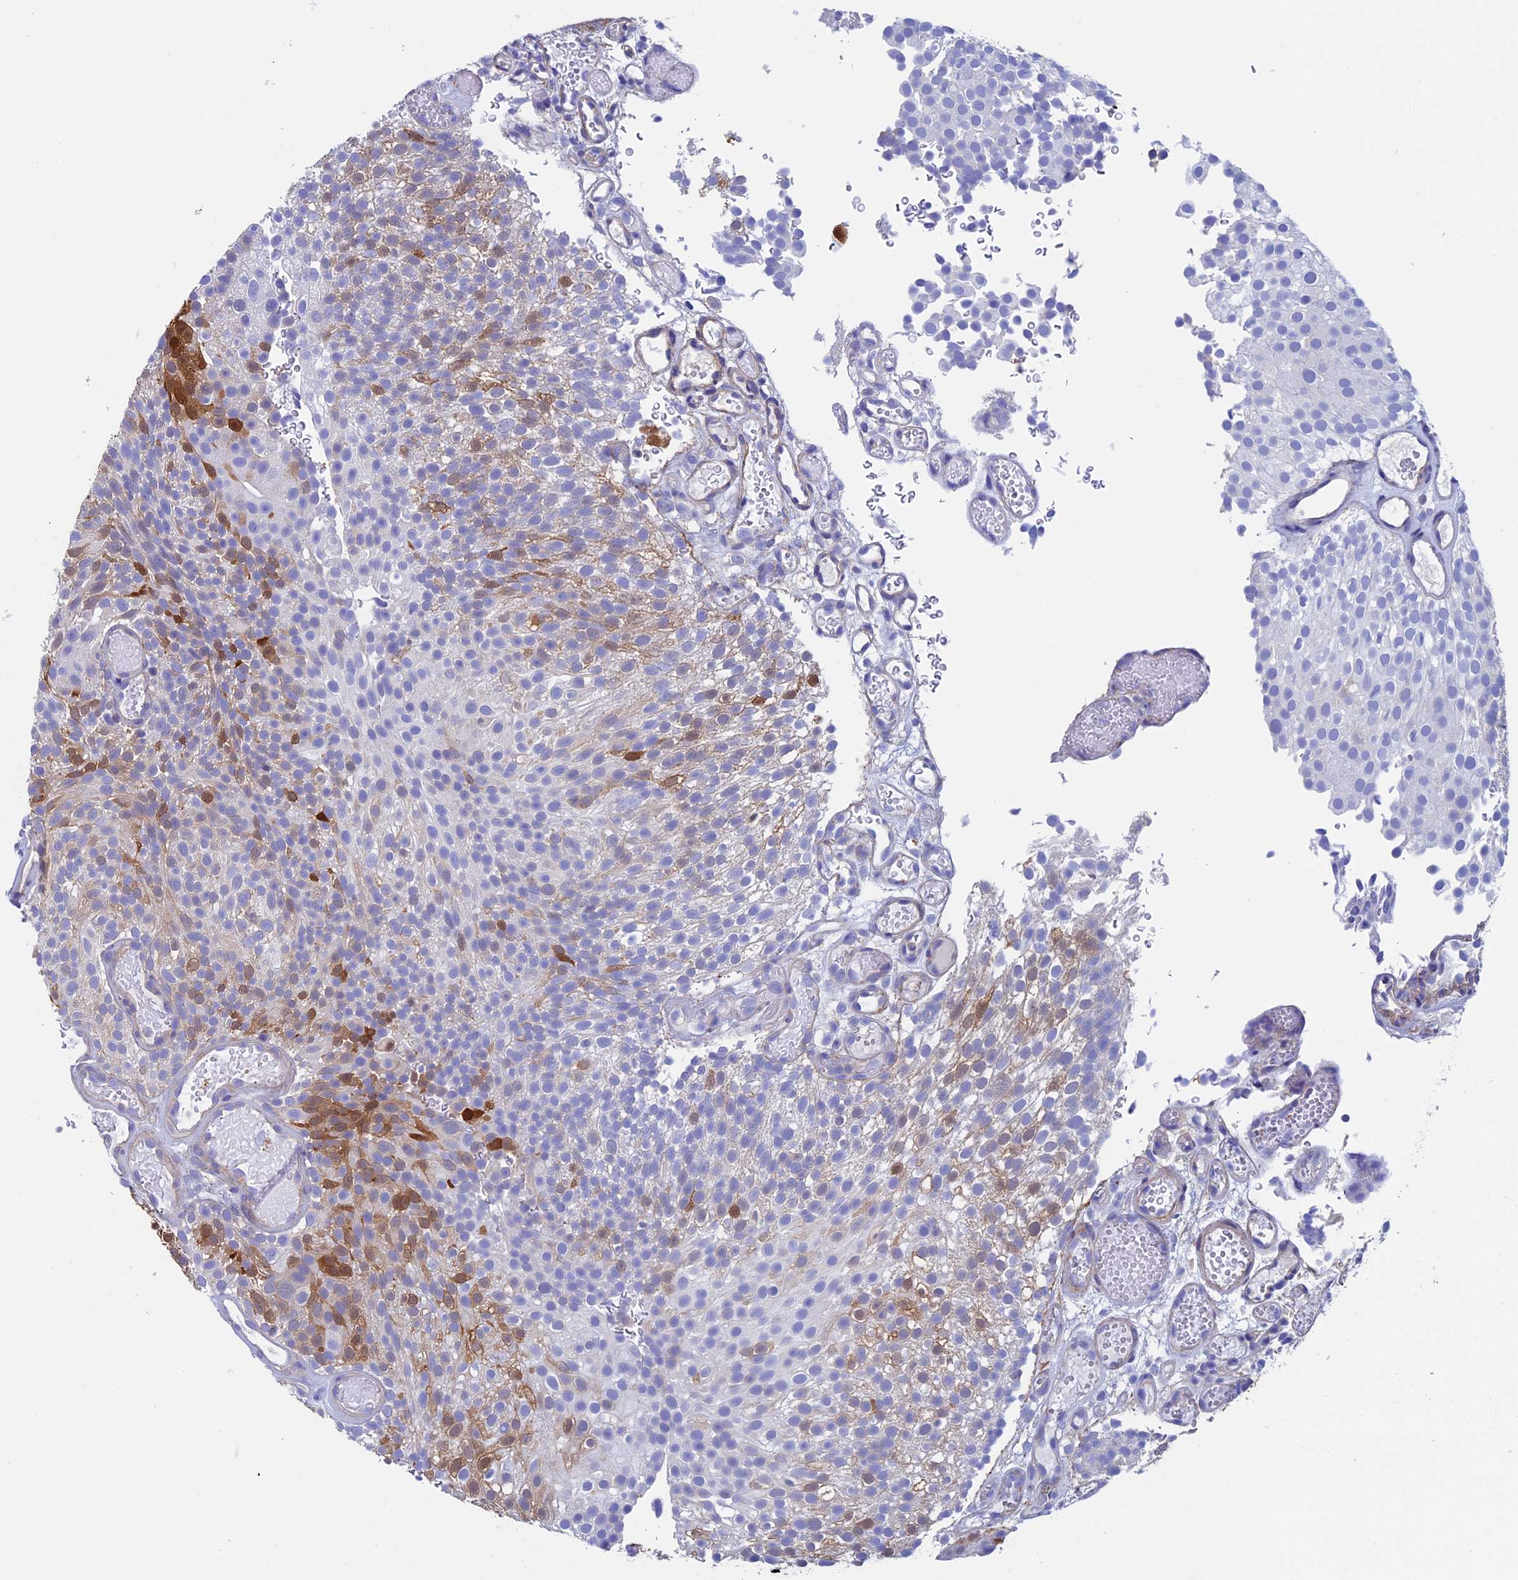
{"staining": {"intensity": "moderate", "quantity": "<25%", "location": "cytoplasmic/membranous"}, "tissue": "urothelial cancer", "cell_type": "Tumor cells", "image_type": "cancer", "snomed": [{"axis": "morphology", "description": "Urothelial carcinoma, Low grade"}, {"axis": "topography", "description": "Urinary bladder"}], "caption": "Protein staining of urothelial cancer tissue reveals moderate cytoplasmic/membranous staining in approximately <25% of tumor cells.", "gene": "ADH7", "patient": {"sex": "male", "age": 78}}